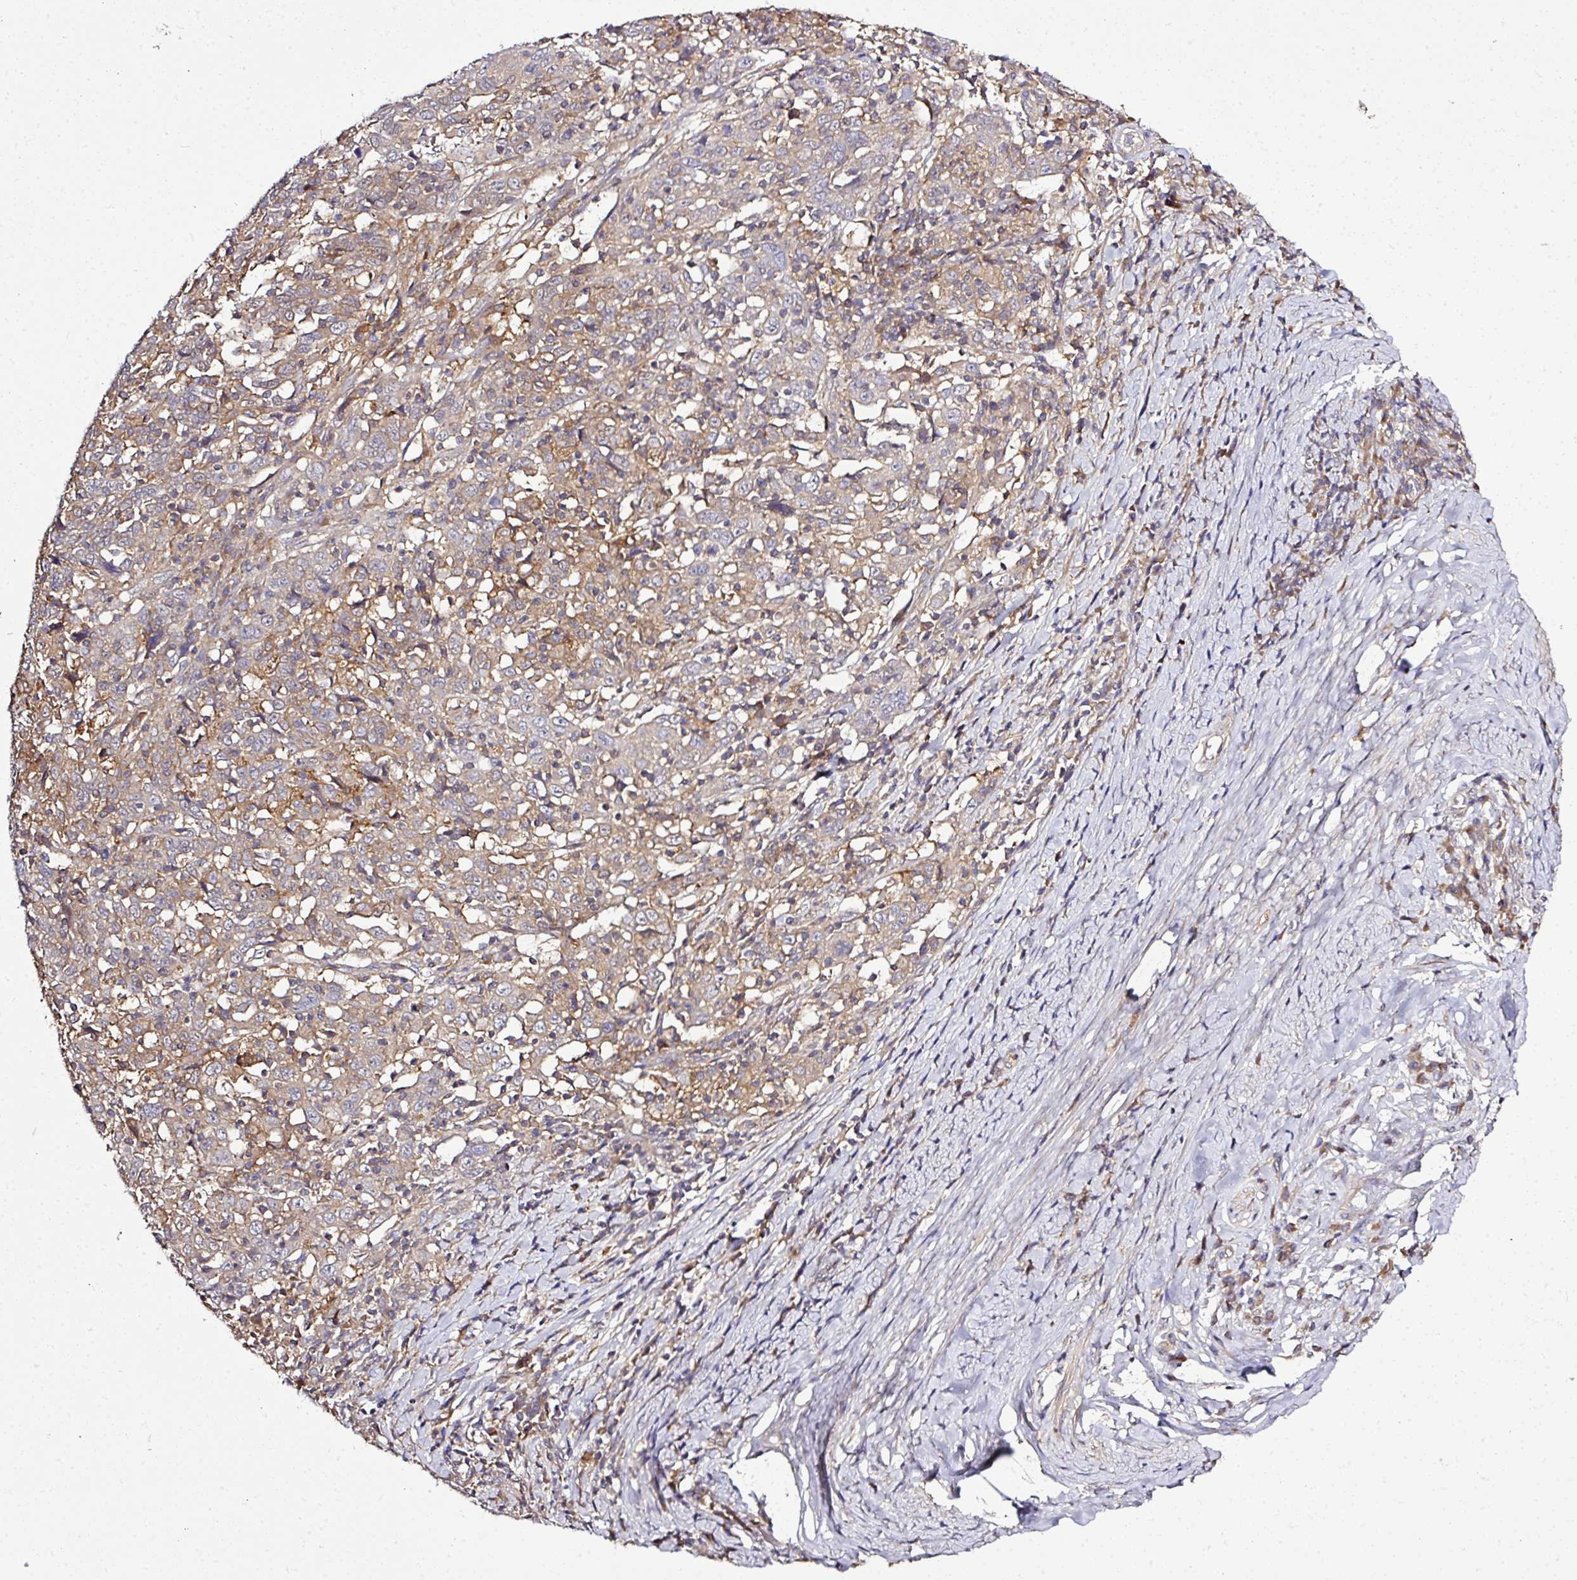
{"staining": {"intensity": "weak", "quantity": "<25%", "location": "cytoplasmic/membranous"}, "tissue": "cervical cancer", "cell_type": "Tumor cells", "image_type": "cancer", "snomed": [{"axis": "morphology", "description": "Squamous cell carcinoma, NOS"}, {"axis": "topography", "description": "Cervix"}], "caption": "Immunohistochemistry histopathology image of neoplastic tissue: cervical cancer stained with DAB demonstrates no significant protein expression in tumor cells.", "gene": "TMEM107", "patient": {"sex": "female", "age": 46}}